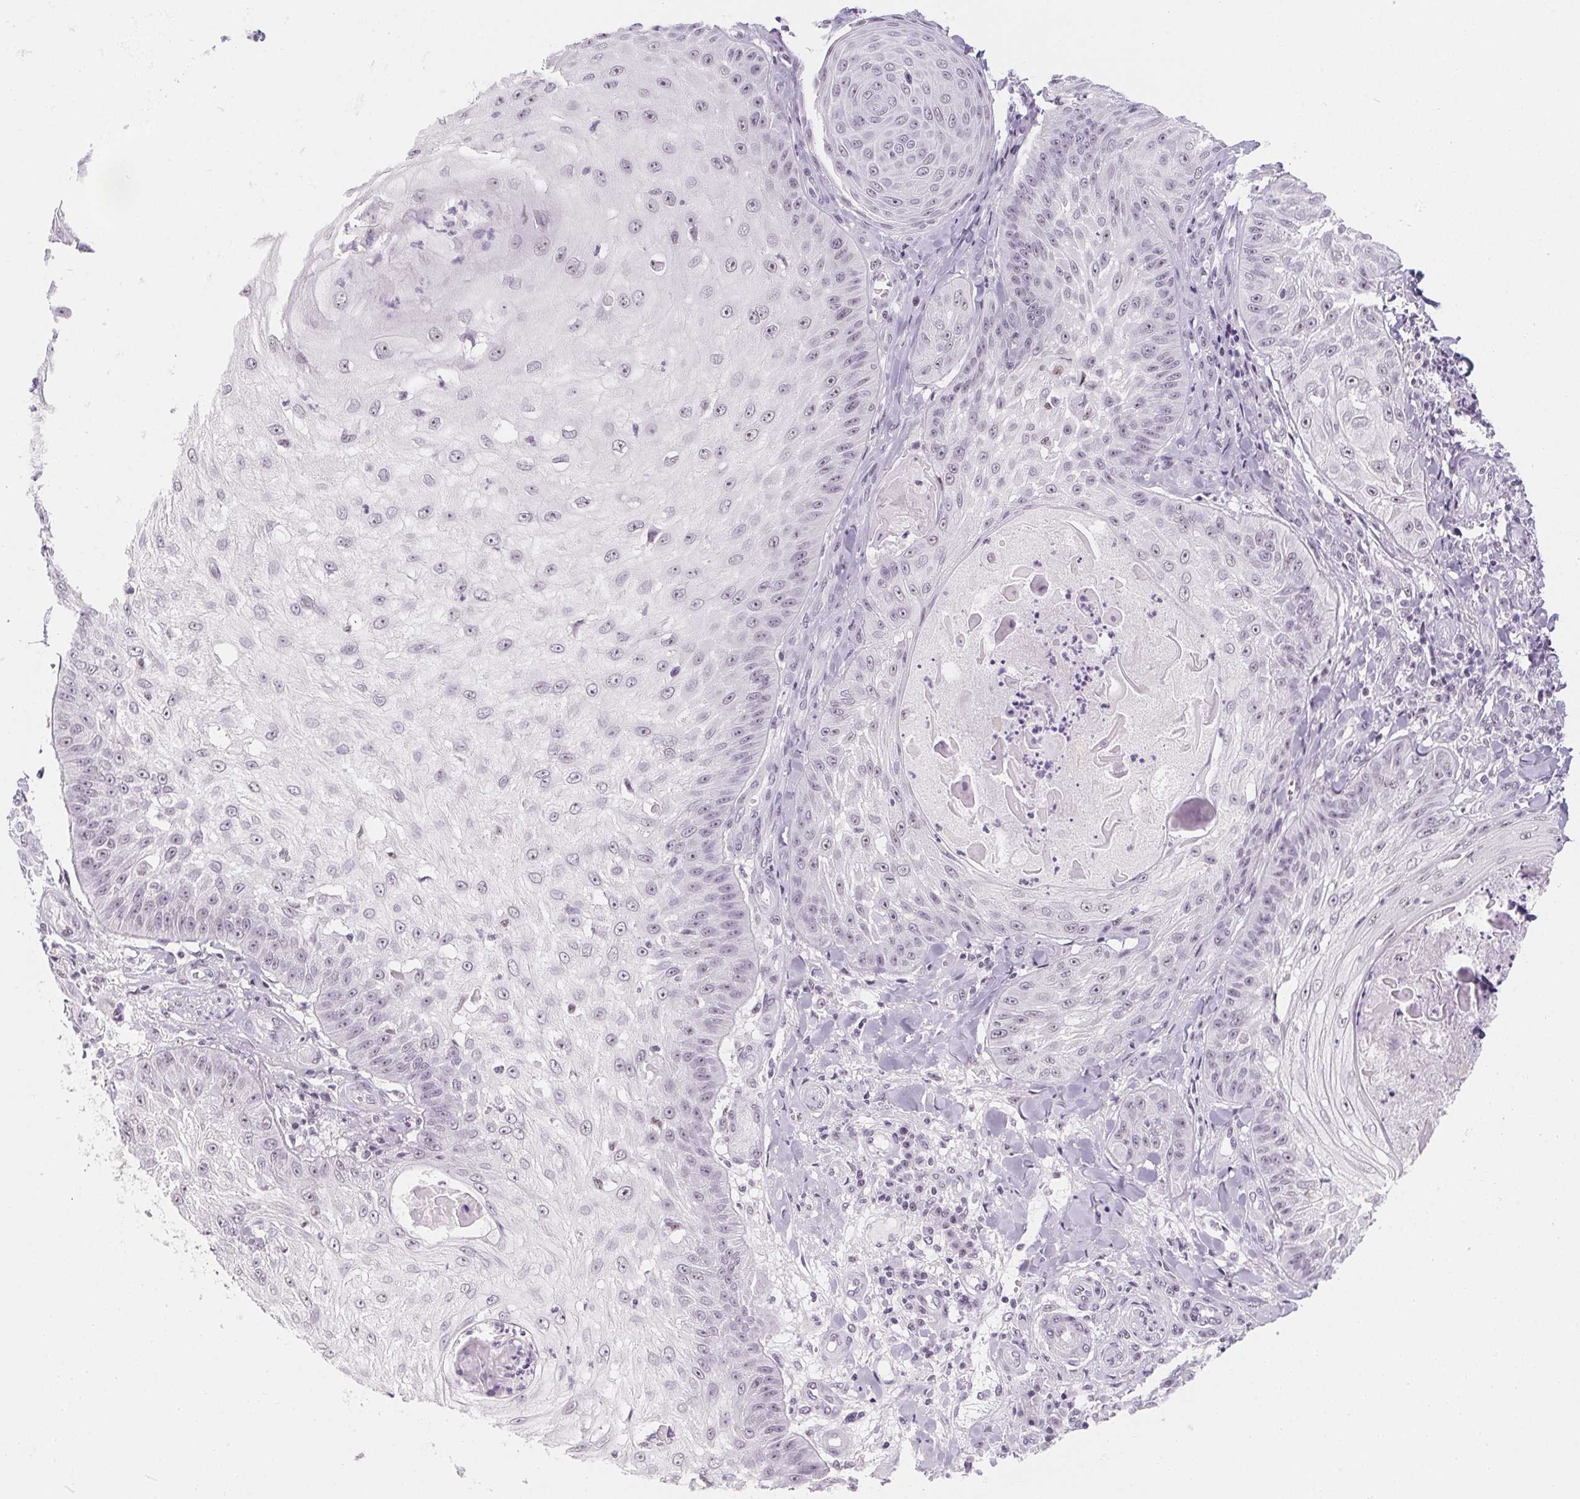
{"staining": {"intensity": "negative", "quantity": "none", "location": "none"}, "tissue": "skin cancer", "cell_type": "Tumor cells", "image_type": "cancer", "snomed": [{"axis": "morphology", "description": "Squamous cell carcinoma, NOS"}, {"axis": "topography", "description": "Skin"}], "caption": "The immunohistochemistry photomicrograph has no significant staining in tumor cells of squamous cell carcinoma (skin) tissue.", "gene": "ZIC4", "patient": {"sex": "male", "age": 70}}